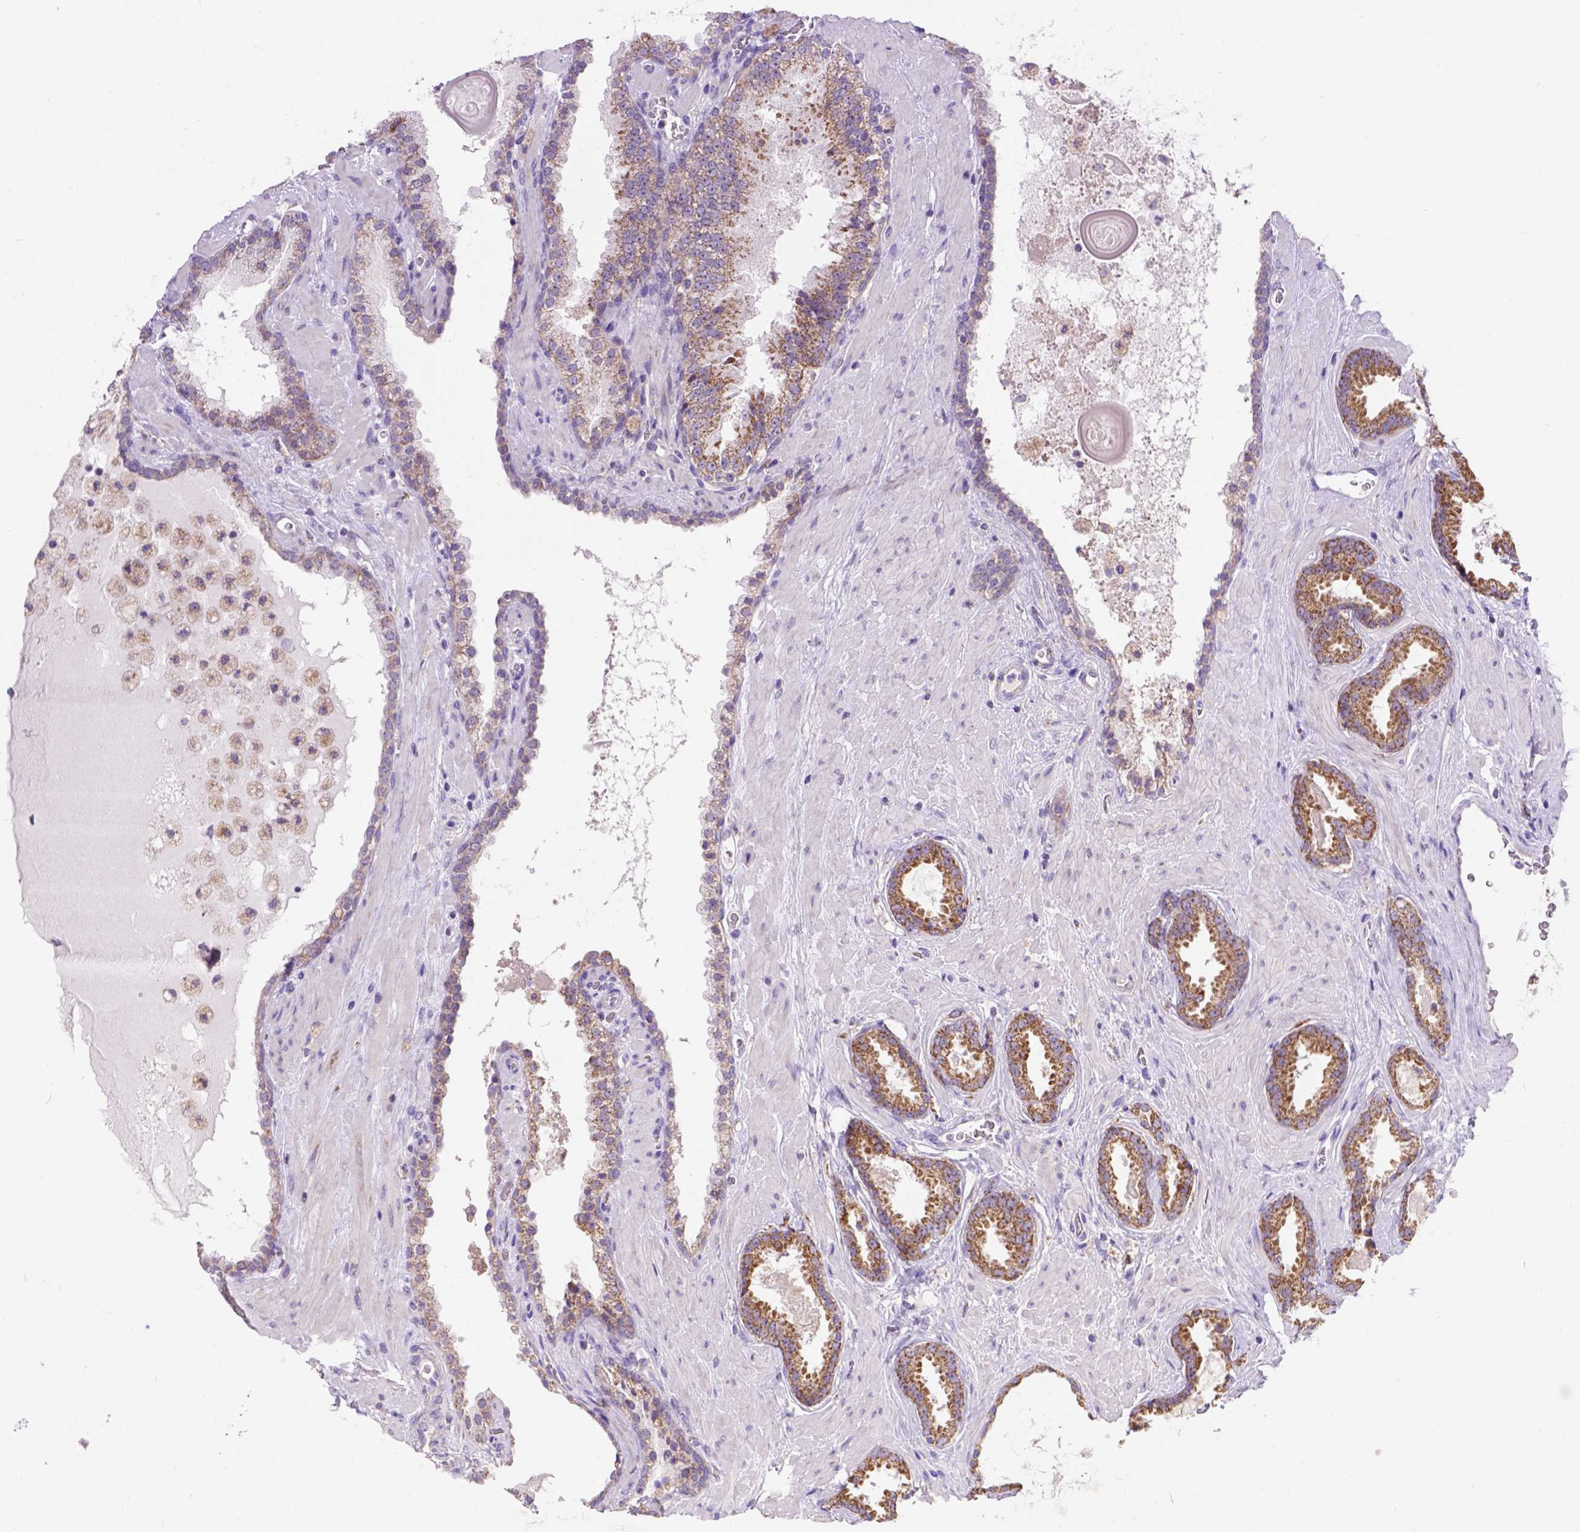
{"staining": {"intensity": "moderate", "quantity": ">75%", "location": "cytoplasmic/membranous"}, "tissue": "prostate cancer", "cell_type": "Tumor cells", "image_type": "cancer", "snomed": [{"axis": "morphology", "description": "Adenocarcinoma, Low grade"}, {"axis": "topography", "description": "Prostate"}], "caption": "This photomicrograph demonstrates IHC staining of human prostate cancer (low-grade adenocarcinoma), with medium moderate cytoplasmic/membranous expression in approximately >75% of tumor cells.", "gene": "L2HGDH", "patient": {"sex": "male", "age": 62}}